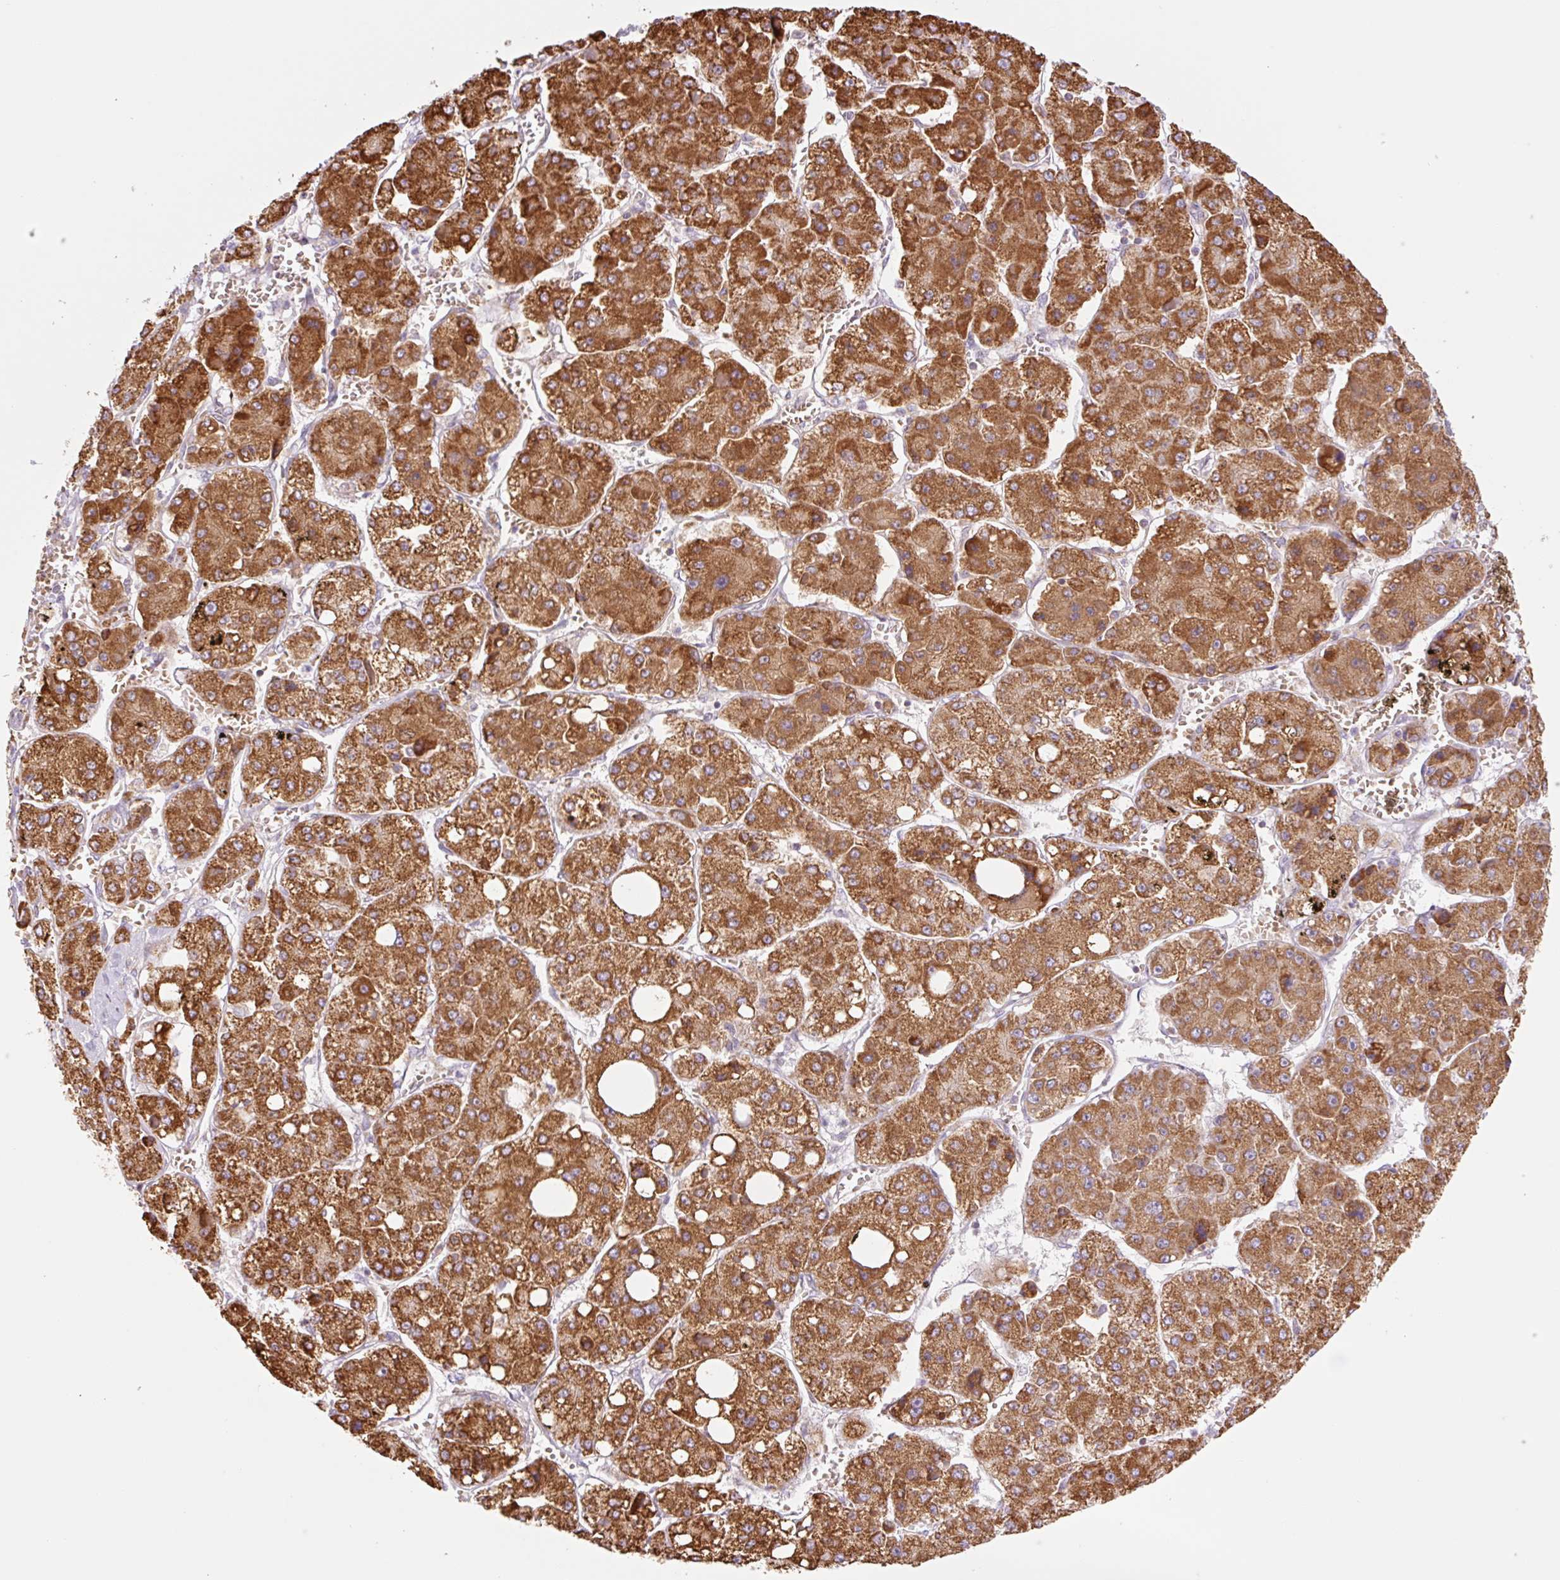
{"staining": {"intensity": "strong", "quantity": ">75%", "location": "cytoplasmic/membranous"}, "tissue": "liver cancer", "cell_type": "Tumor cells", "image_type": "cancer", "snomed": [{"axis": "morphology", "description": "Carcinoma, Hepatocellular, NOS"}, {"axis": "topography", "description": "Liver"}], "caption": "Human hepatocellular carcinoma (liver) stained for a protein (brown) displays strong cytoplasmic/membranous positive positivity in about >75% of tumor cells.", "gene": "GOSR2", "patient": {"sex": "female", "age": 73}}